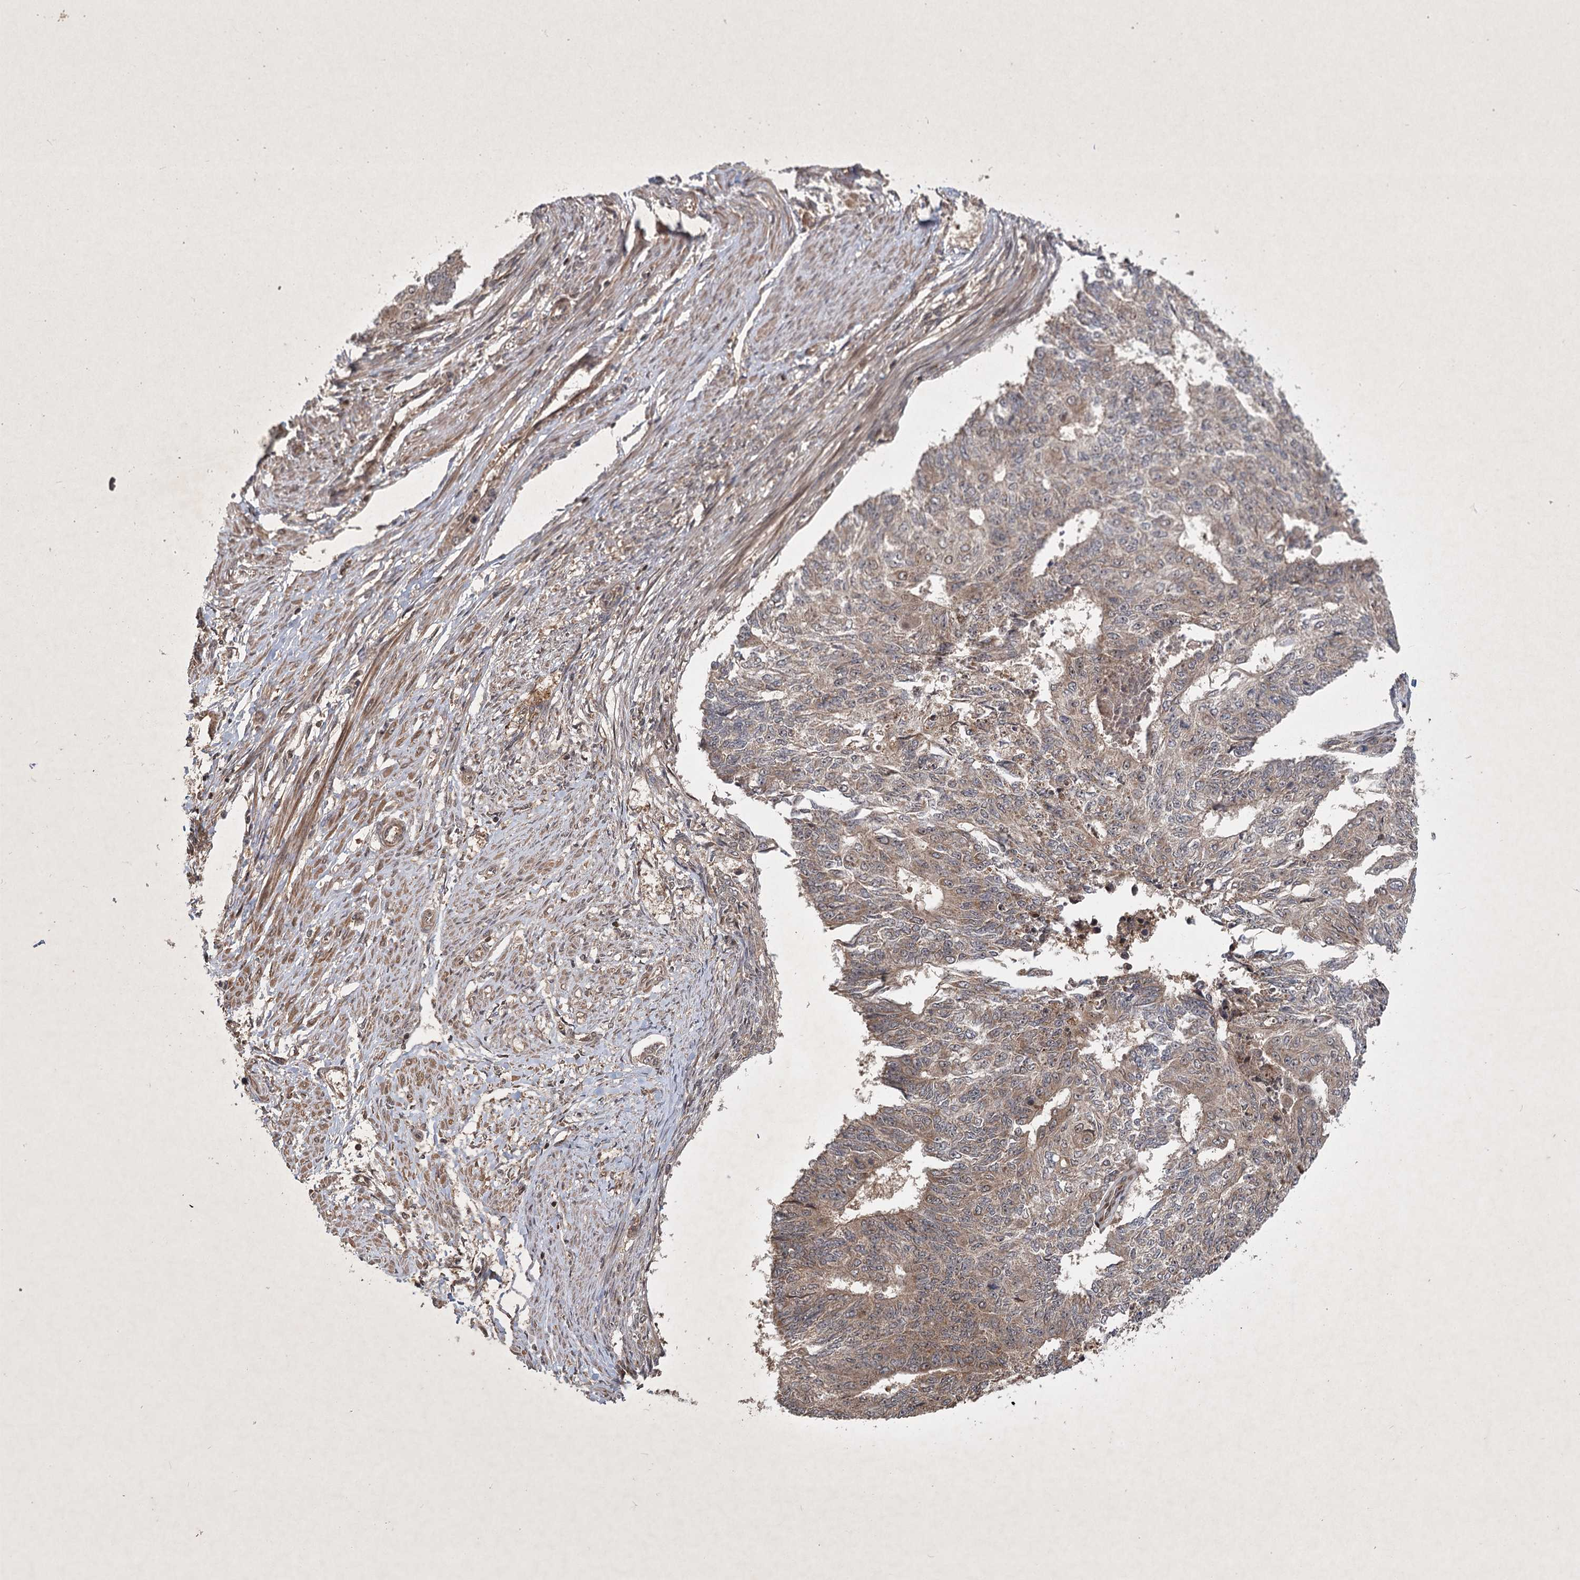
{"staining": {"intensity": "weak", "quantity": ">75%", "location": "cytoplasmic/membranous"}, "tissue": "endometrial cancer", "cell_type": "Tumor cells", "image_type": "cancer", "snomed": [{"axis": "morphology", "description": "Adenocarcinoma, NOS"}, {"axis": "topography", "description": "Endometrium"}], "caption": "High-magnification brightfield microscopy of endometrial adenocarcinoma stained with DAB (3,3'-diaminobenzidine) (brown) and counterstained with hematoxylin (blue). tumor cells exhibit weak cytoplasmic/membranous expression is appreciated in approximately>75% of cells. Using DAB (brown) and hematoxylin (blue) stains, captured at high magnification using brightfield microscopy.", "gene": "INSIG2", "patient": {"sex": "female", "age": 32}}